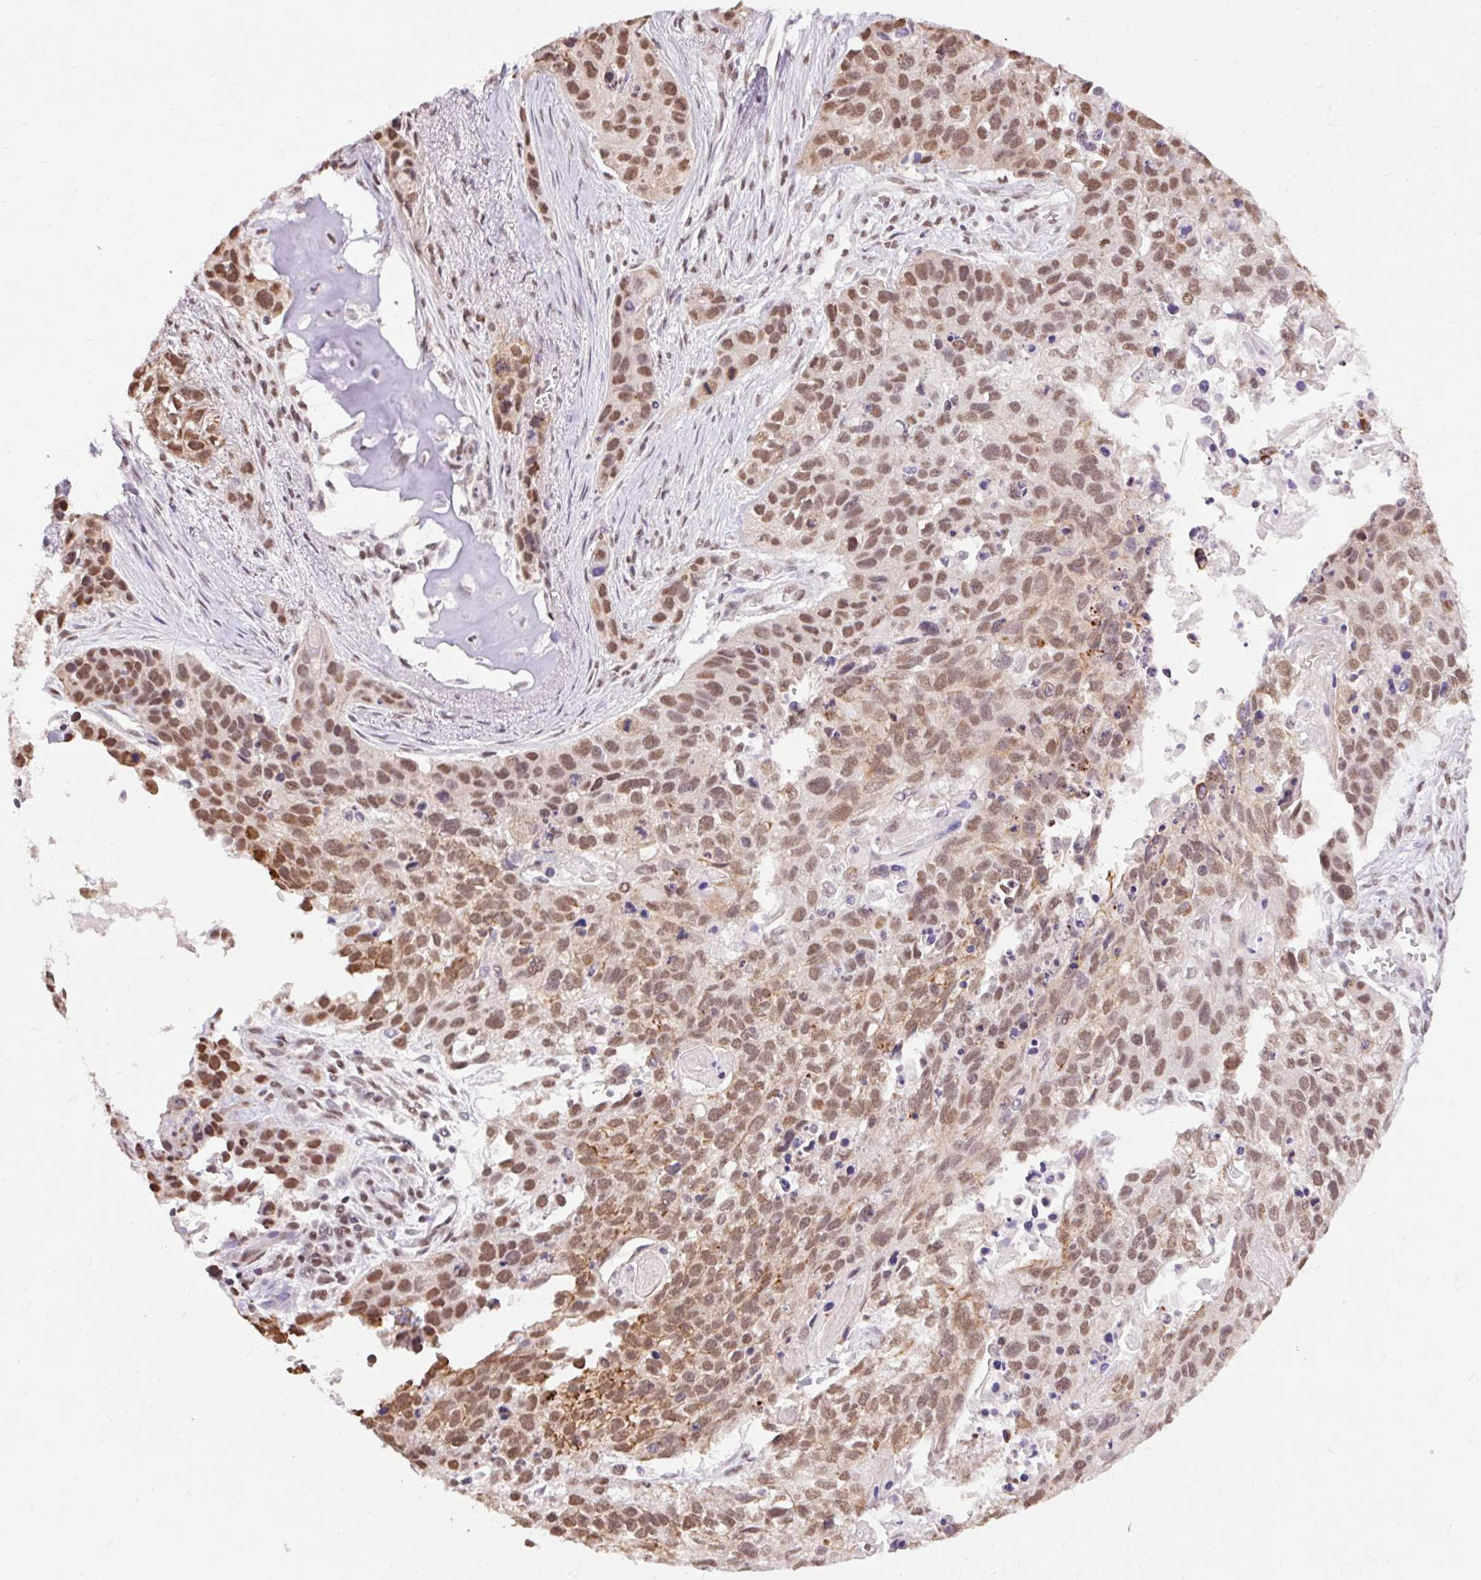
{"staining": {"intensity": "moderate", "quantity": ">75%", "location": "nuclear"}, "tissue": "lung cancer", "cell_type": "Tumor cells", "image_type": "cancer", "snomed": [{"axis": "morphology", "description": "Squamous cell carcinoma, NOS"}, {"axis": "topography", "description": "Lung"}], "caption": "Immunohistochemistry (IHC) staining of lung squamous cell carcinoma, which reveals medium levels of moderate nuclear expression in approximately >75% of tumor cells indicating moderate nuclear protein staining. The staining was performed using DAB (3,3'-diaminobenzidine) (brown) for protein detection and nuclei were counterstained in hematoxylin (blue).", "gene": "NPIPB12", "patient": {"sex": "male", "age": 74}}